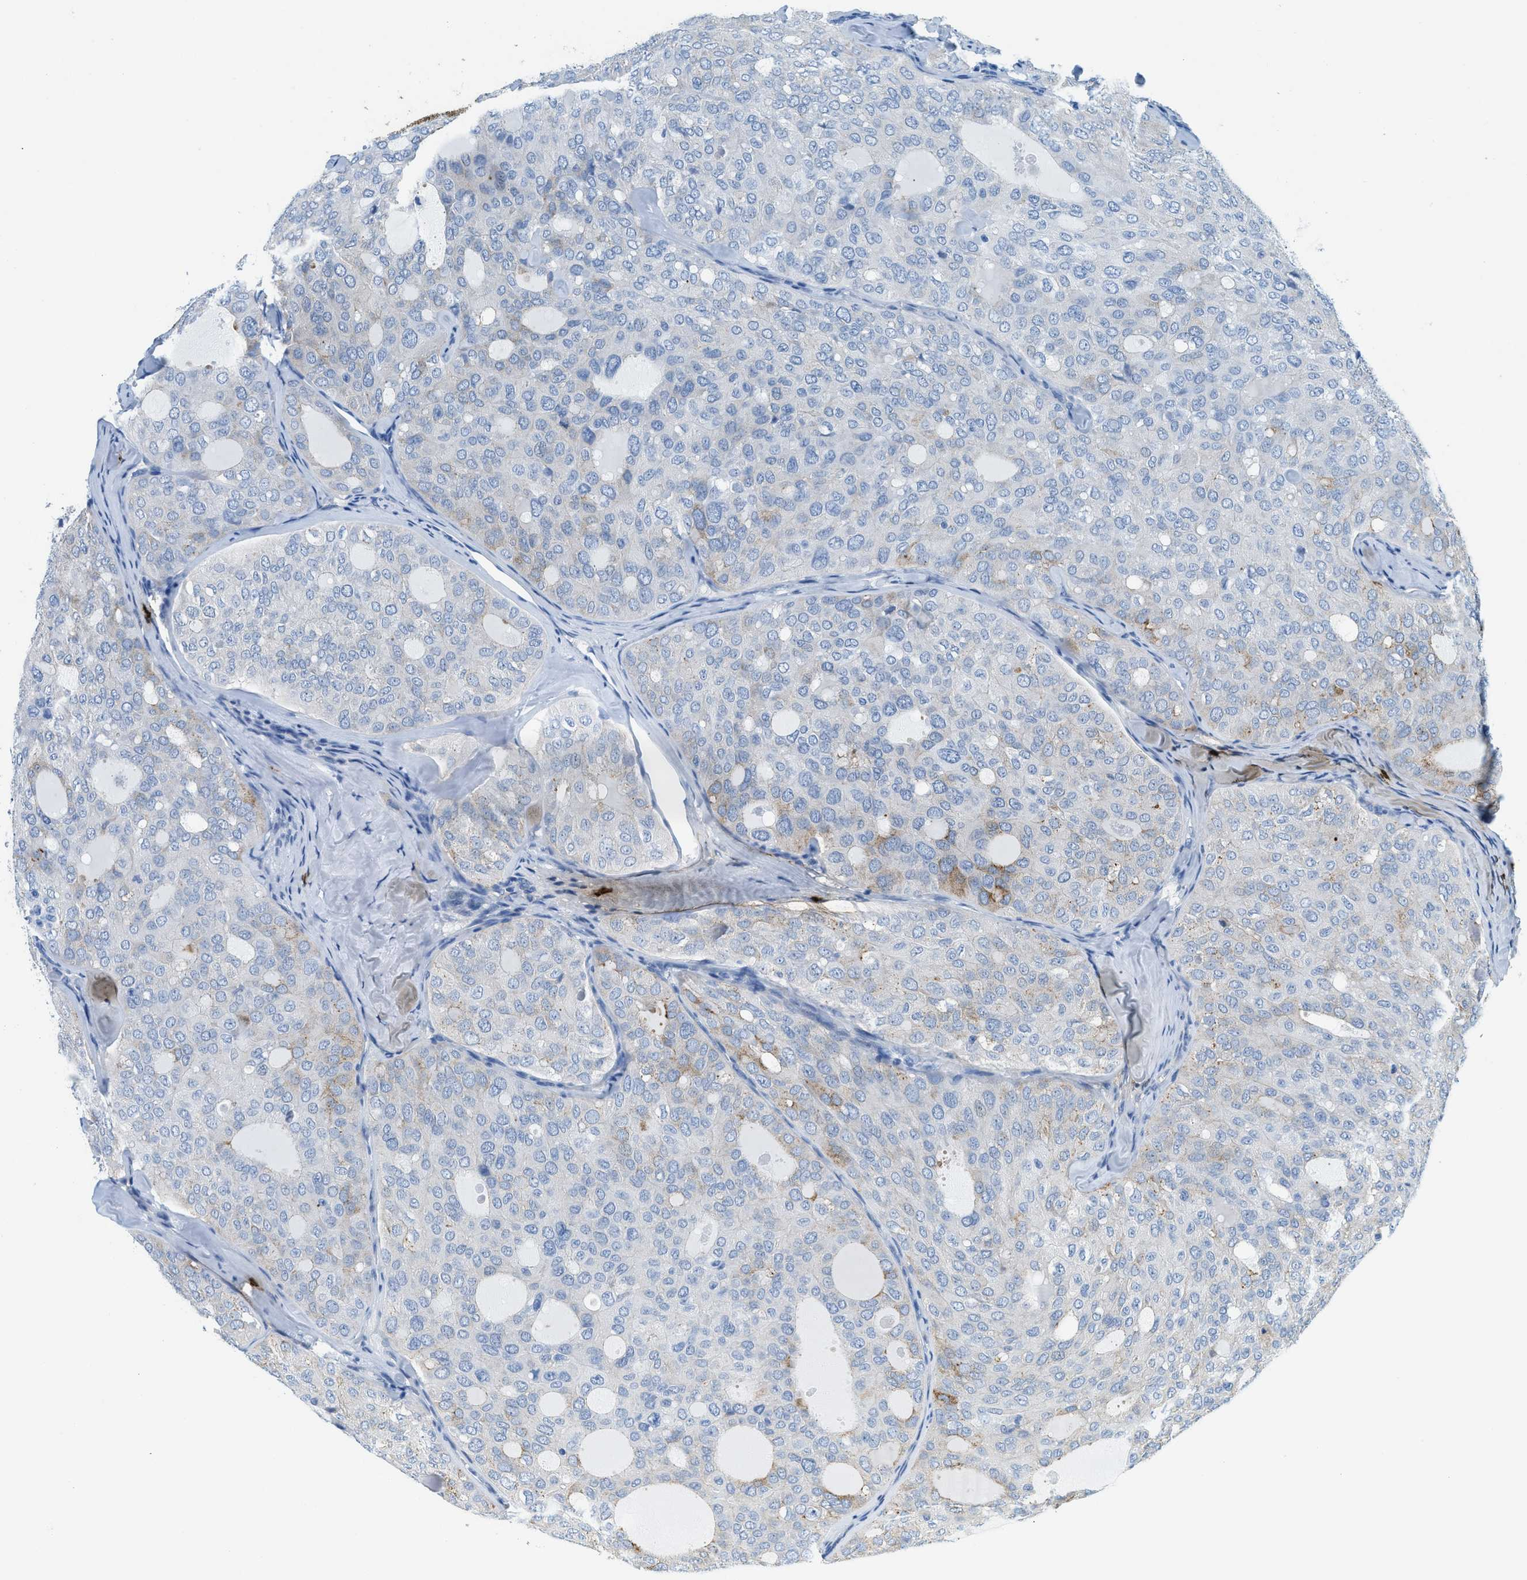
{"staining": {"intensity": "moderate", "quantity": "<25%", "location": "cytoplasmic/membranous"}, "tissue": "thyroid cancer", "cell_type": "Tumor cells", "image_type": "cancer", "snomed": [{"axis": "morphology", "description": "Follicular adenoma carcinoma, NOS"}, {"axis": "topography", "description": "Thyroid gland"}], "caption": "This micrograph demonstrates thyroid follicular adenoma carcinoma stained with IHC to label a protein in brown. The cytoplasmic/membranous of tumor cells show moderate positivity for the protein. Nuclei are counter-stained blue.", "gene": "TPSAB1", "patient": {"sex": "male", "age": 75}}